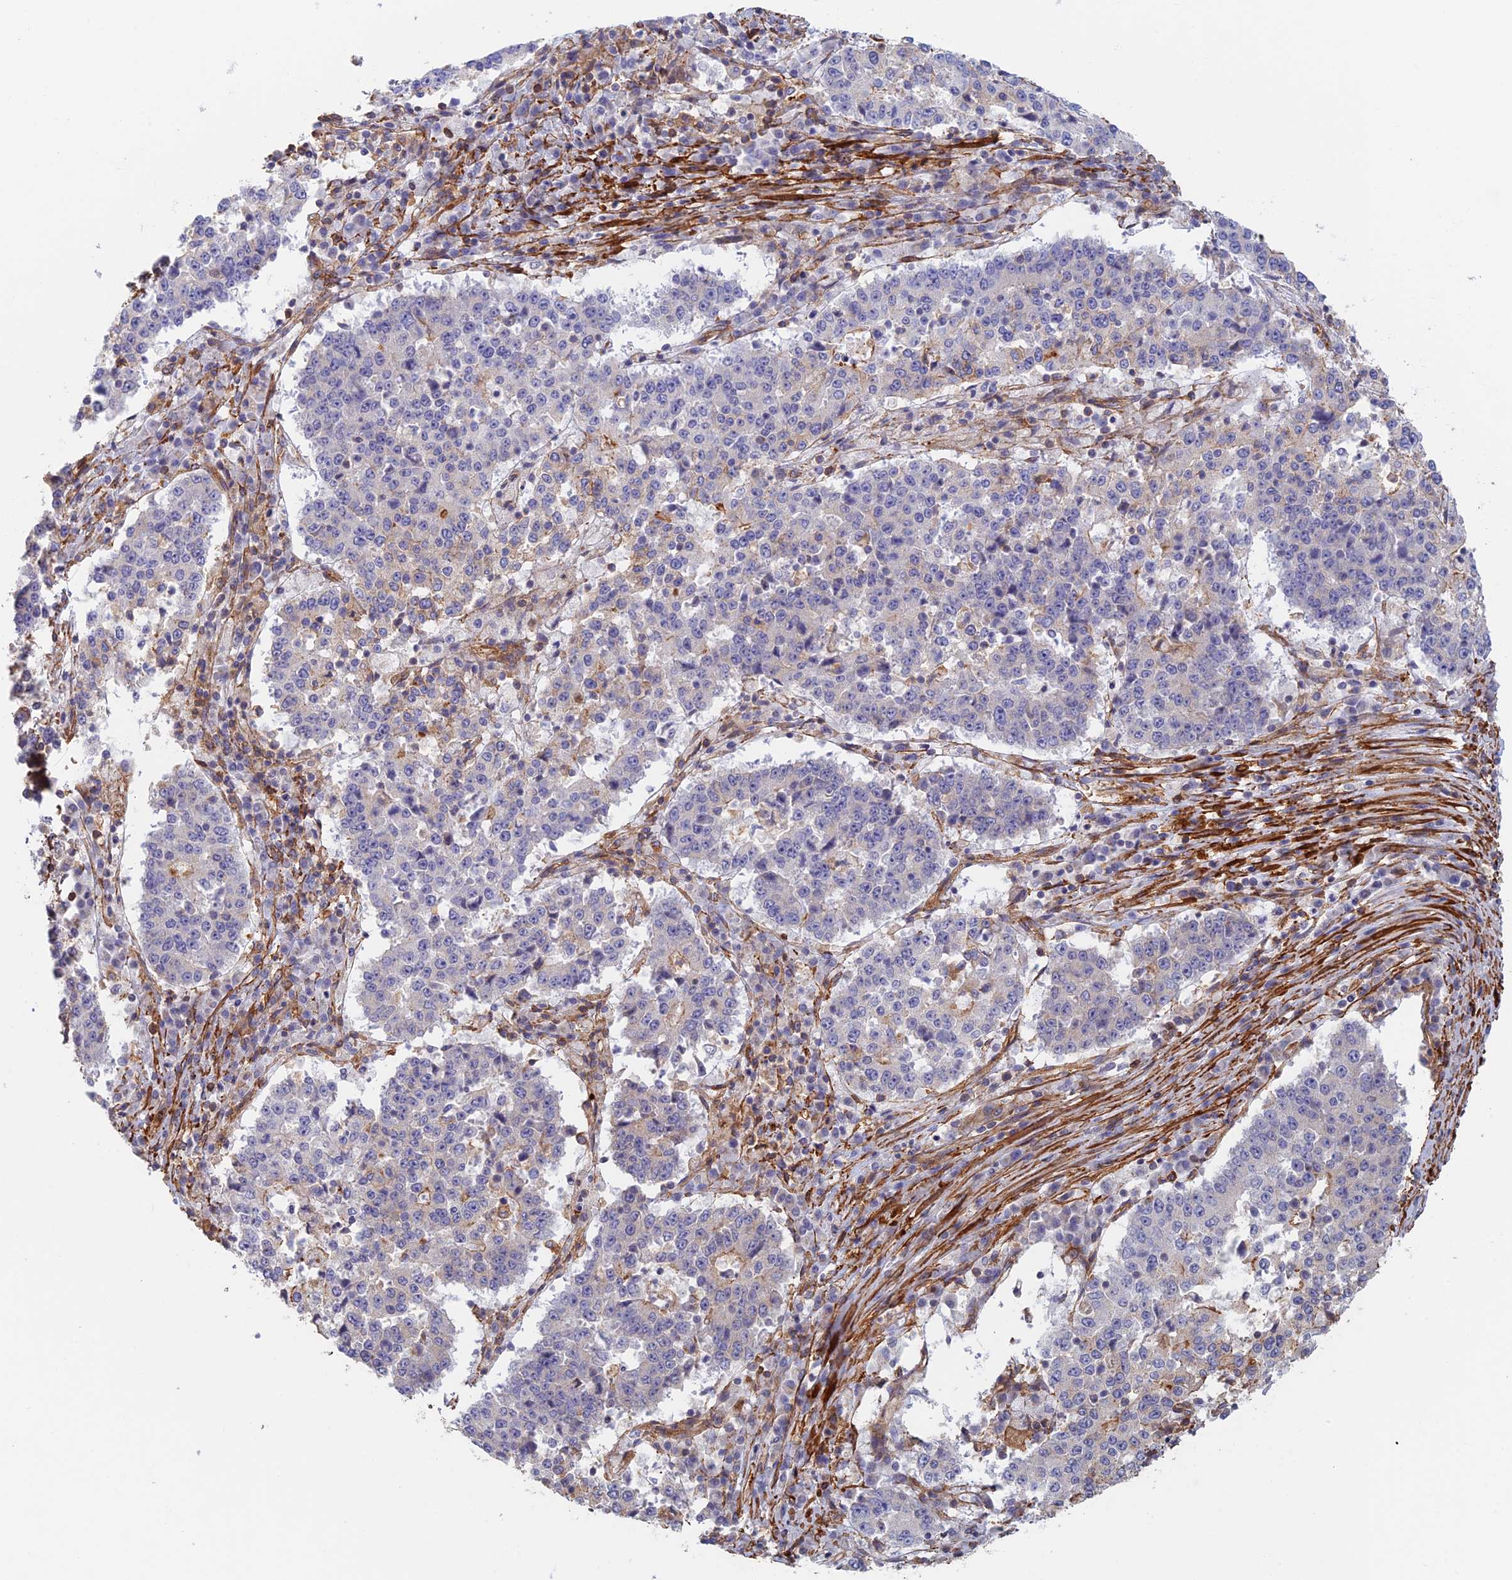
{"staining": {"intensity": "moderate", "quantity": "<25%", "location": "cytoplasmic/membranous"}, "tissue": "stomach cancer", "cell_type": "Tumor cells", "image_type": "cancer", "snomed": [{"axis": "morphology", "description": "Adenocarcinoma, NOS"}, {"axis": "topography", "description": "Stomach"}], "caption": "Immunohistochemical staining of human stomach cancer shows moderate cytoplasmic/membranous protein positivity in about <25% of tumor cells. (DAB IHC with brightfield microscopy, high magnification).", "gene": "PAK4", "patient": {"sex": "male", "age": 59}}